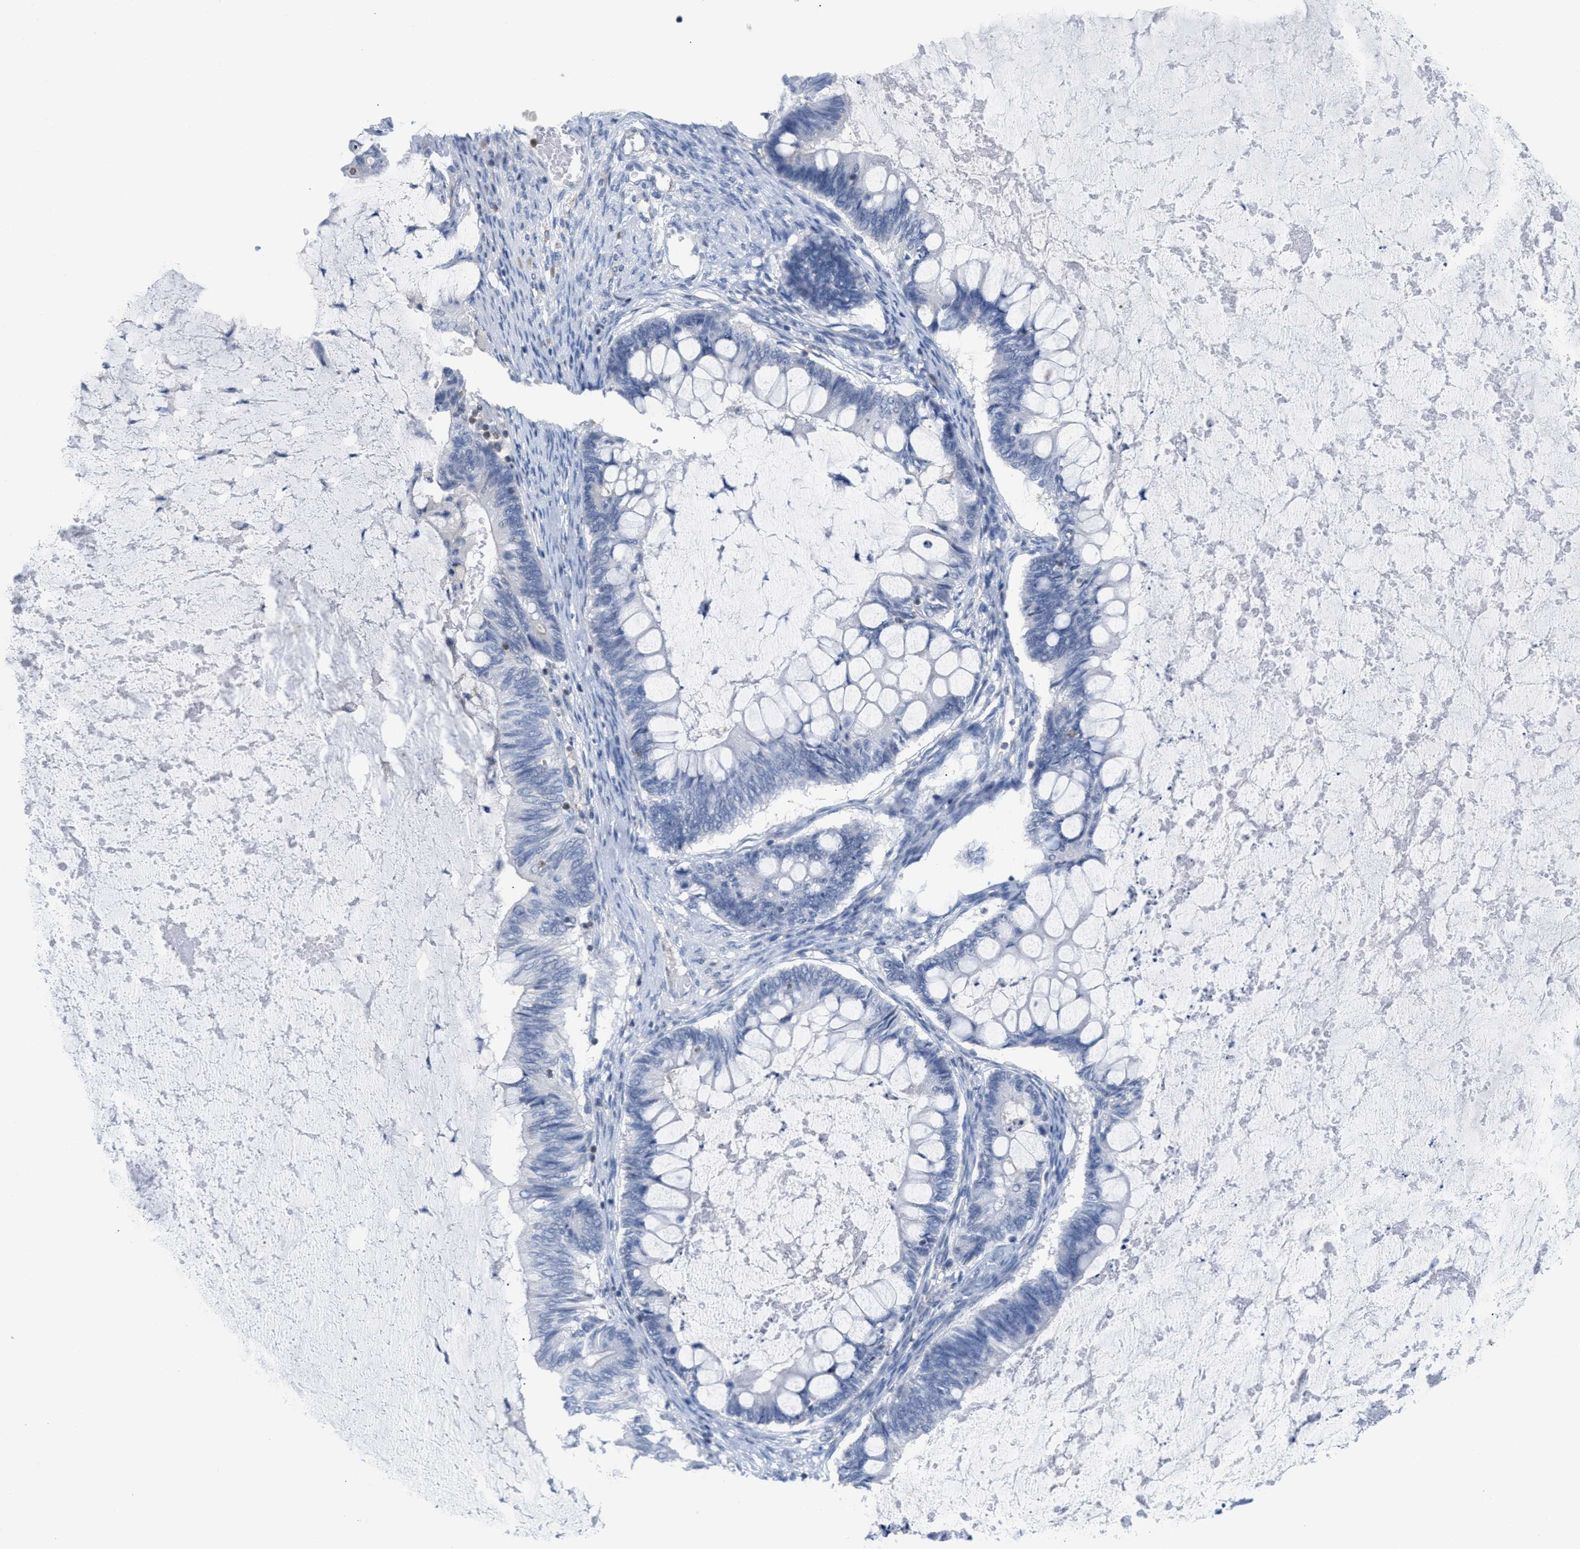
{"staining": {"intensity": "negative", "quantity": "none", "location": "none"}, "tissue": "ovarian cancer", "cell_type": "Tumor cells", "image_type": "cancer", "snomed": [{"axis": "morphology", "description": "Cystadenocarcinoma, mucinous, NOS"}, {"axis": "topography", "description": "Ovary"}], "caption": "The IHC micrograph has no significant expression in tumor cells of ovarian cancer tissue.", "gene": "IL16", "patient": {"sex": "female", "age": 61}}